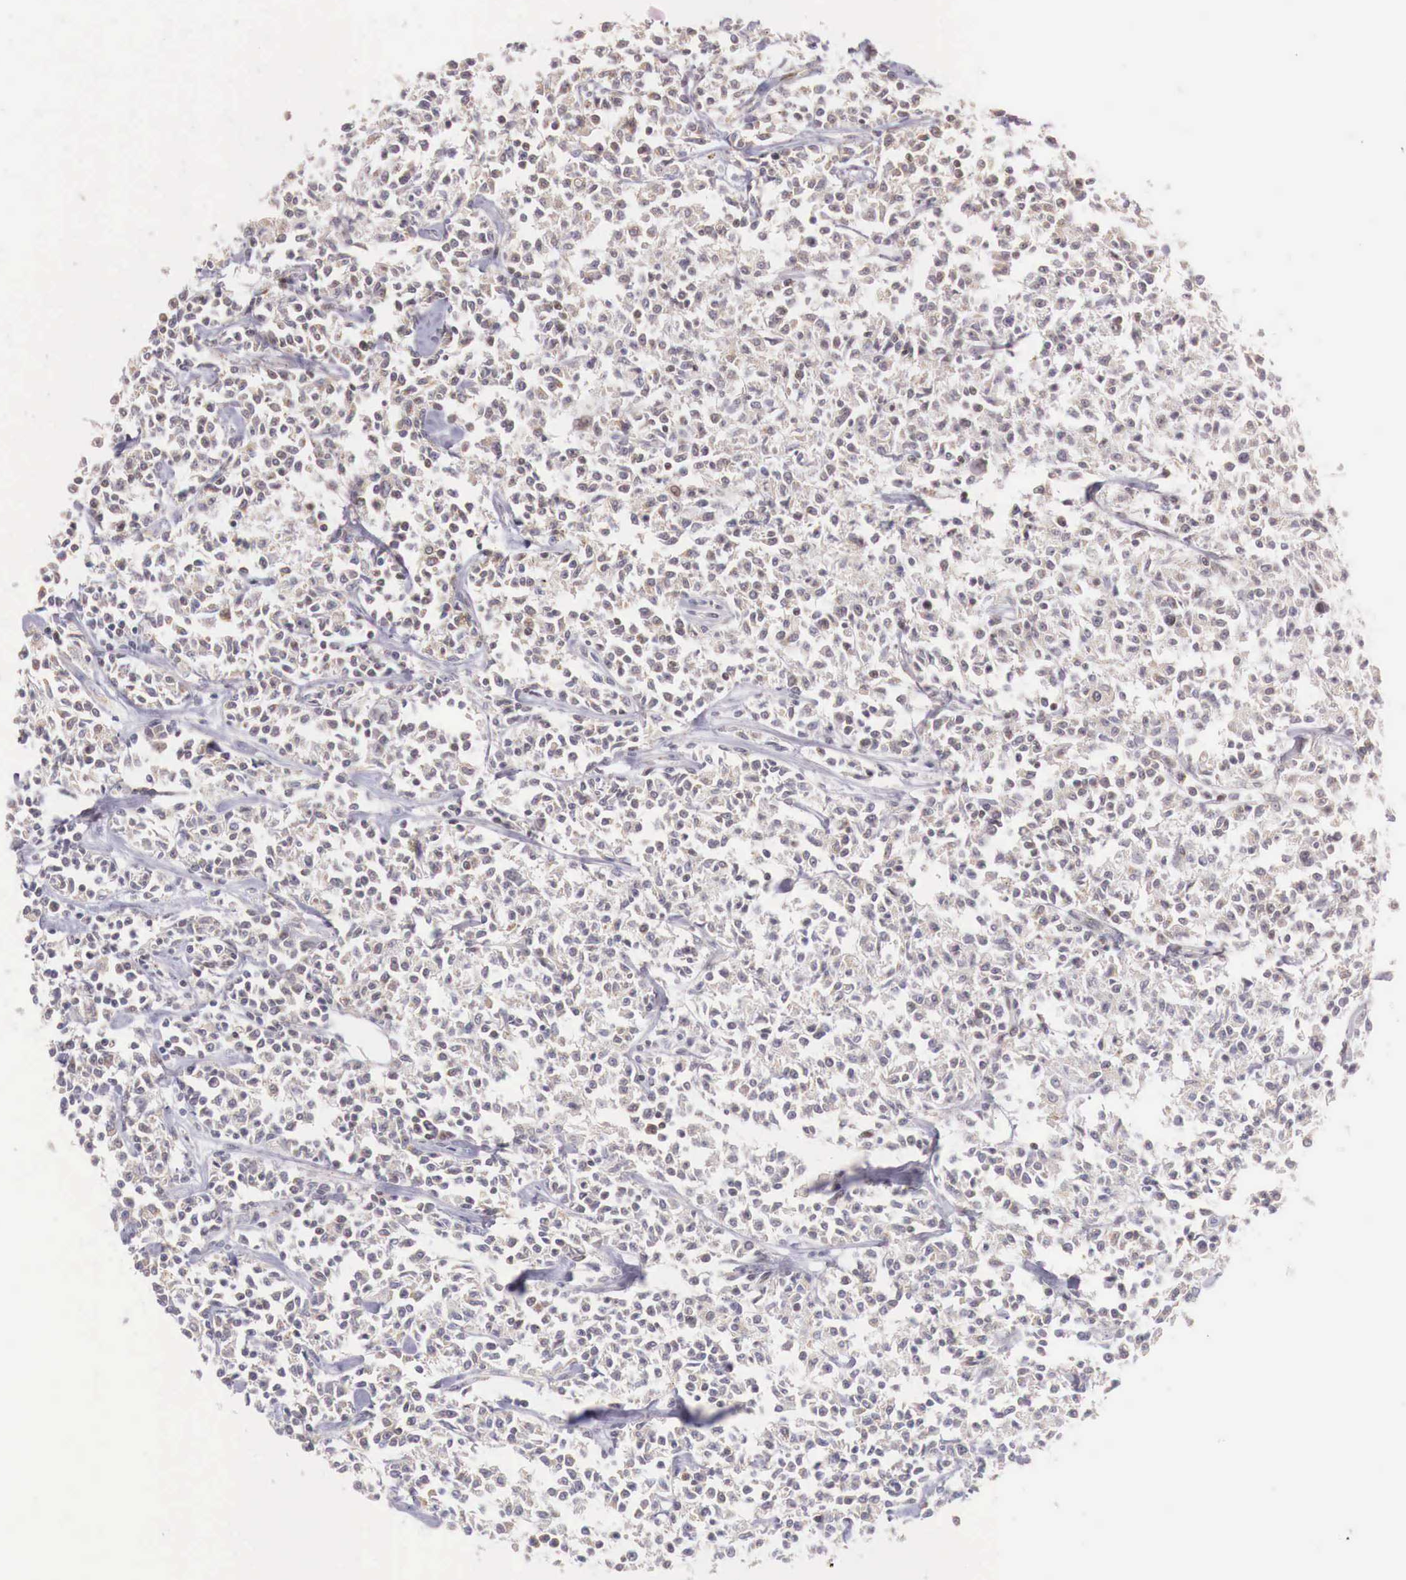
{"staining": {"intensity": "weak", "quantity": "25%-75%", "location": "nuclear"}, "tissue": "lymphoma", "cell_type": "Tumor cells", "image_type": "cancer", "snomed": [{"axis": "morphology", "description": "Malignant lymphoma, non-Hodgkin's type, Low grade"}, {"axis": "topography", "description": "Small intestine"}], "caption": "The photomicrograph reveals immunohistochemical staining of lymphoma. There is weak nuclear expression is seen in approximately 25%-75% of tumor cells.", "gene": "CLCN5", "patient": {"sex": "female", "age": 59}}